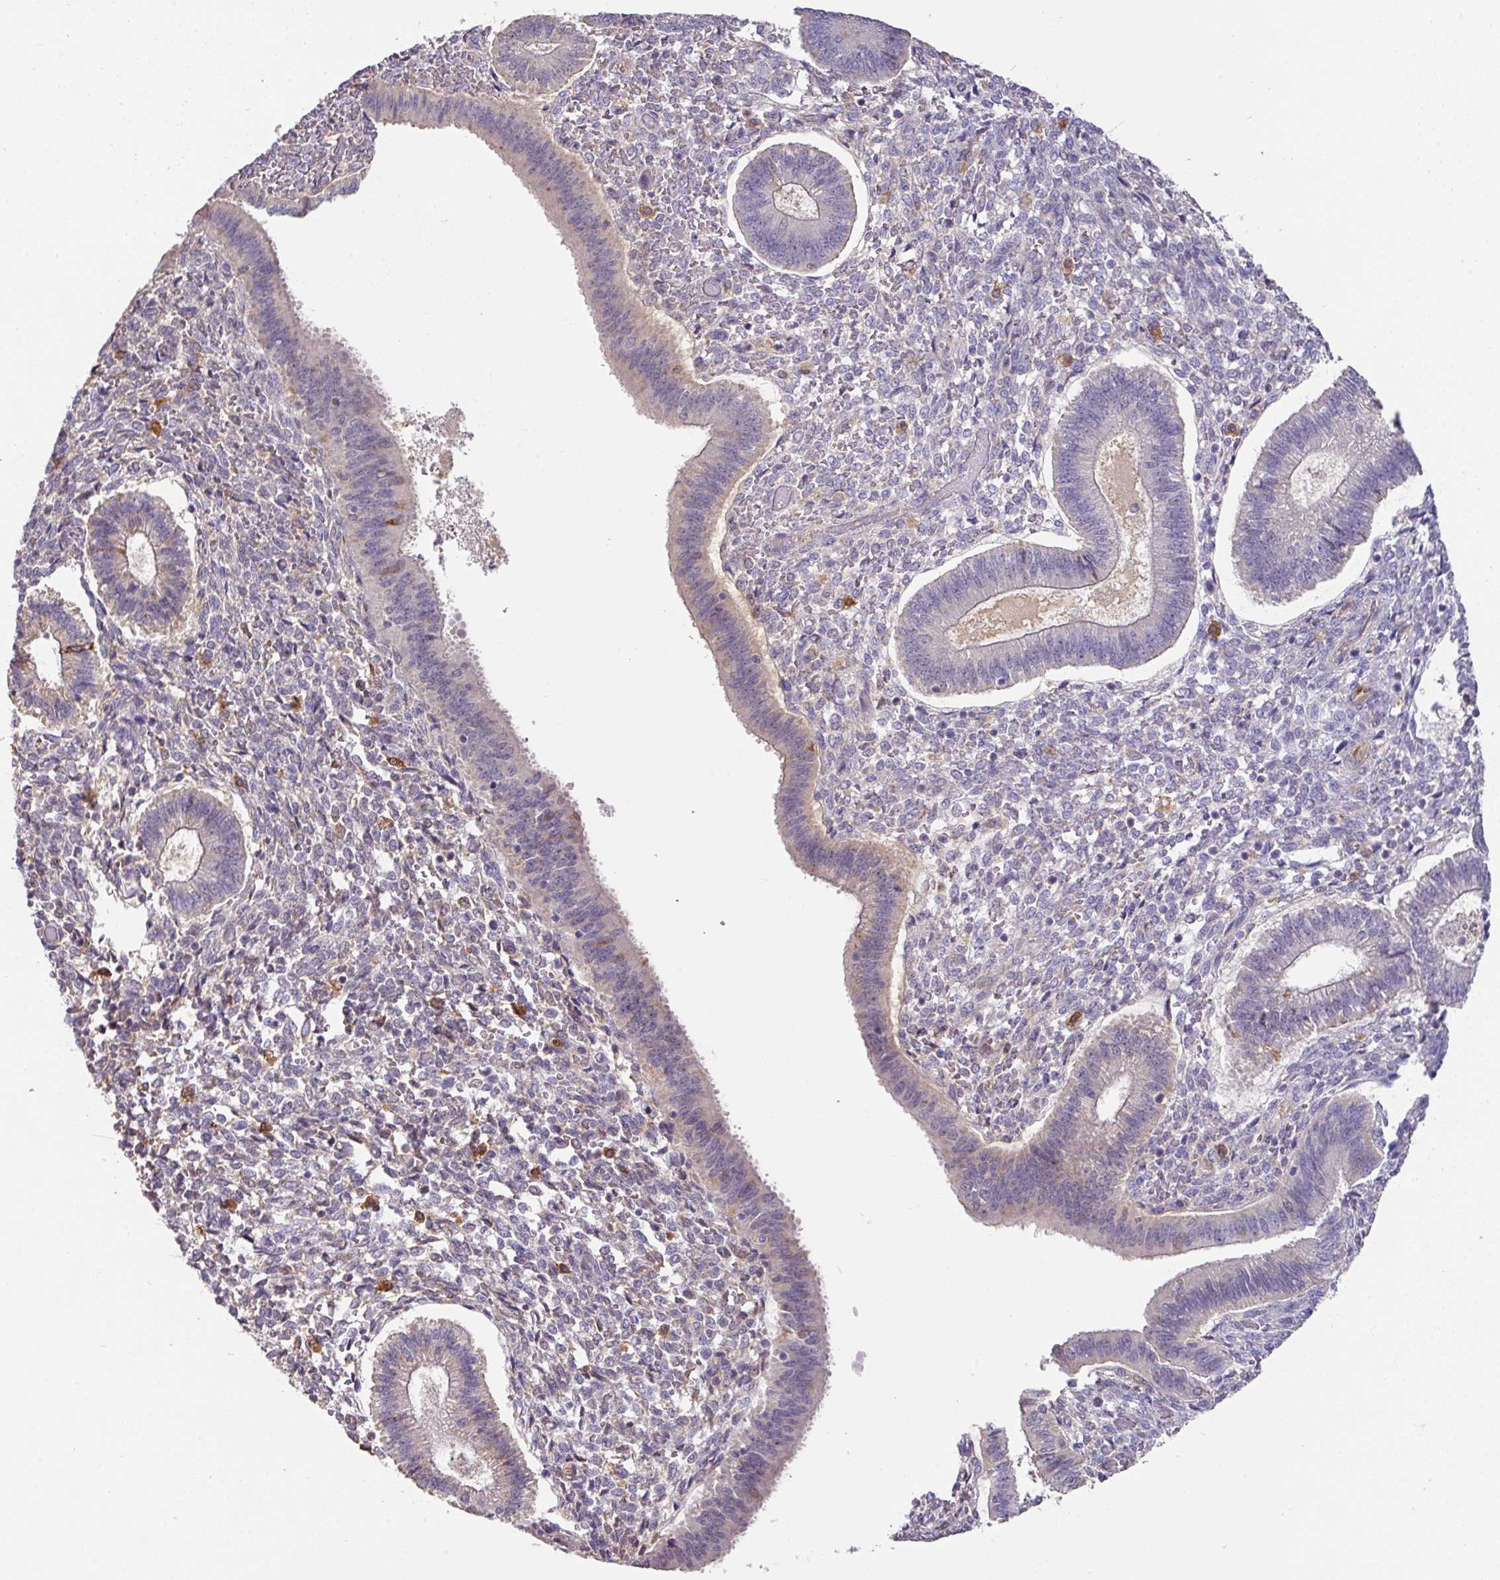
{"staining": {"intensity": "negative", "quantity": "none", "location": "none"}, "tissue": "endometrium", "cell_type": "Cells in endometrial stroma", "image_type": "normal", "snomed": [{"axis": "morphology", "description": "Normal tissue, NOS"}, {"axis": "topography", "description": "Endometrium"}], "caption": "IHC image of benign endometrium stained for a protein (brown), which shows no staining in cells in endometrial stroma.", "gene": "GCNT7", "patient": {"sex": "female", "age": 25}}